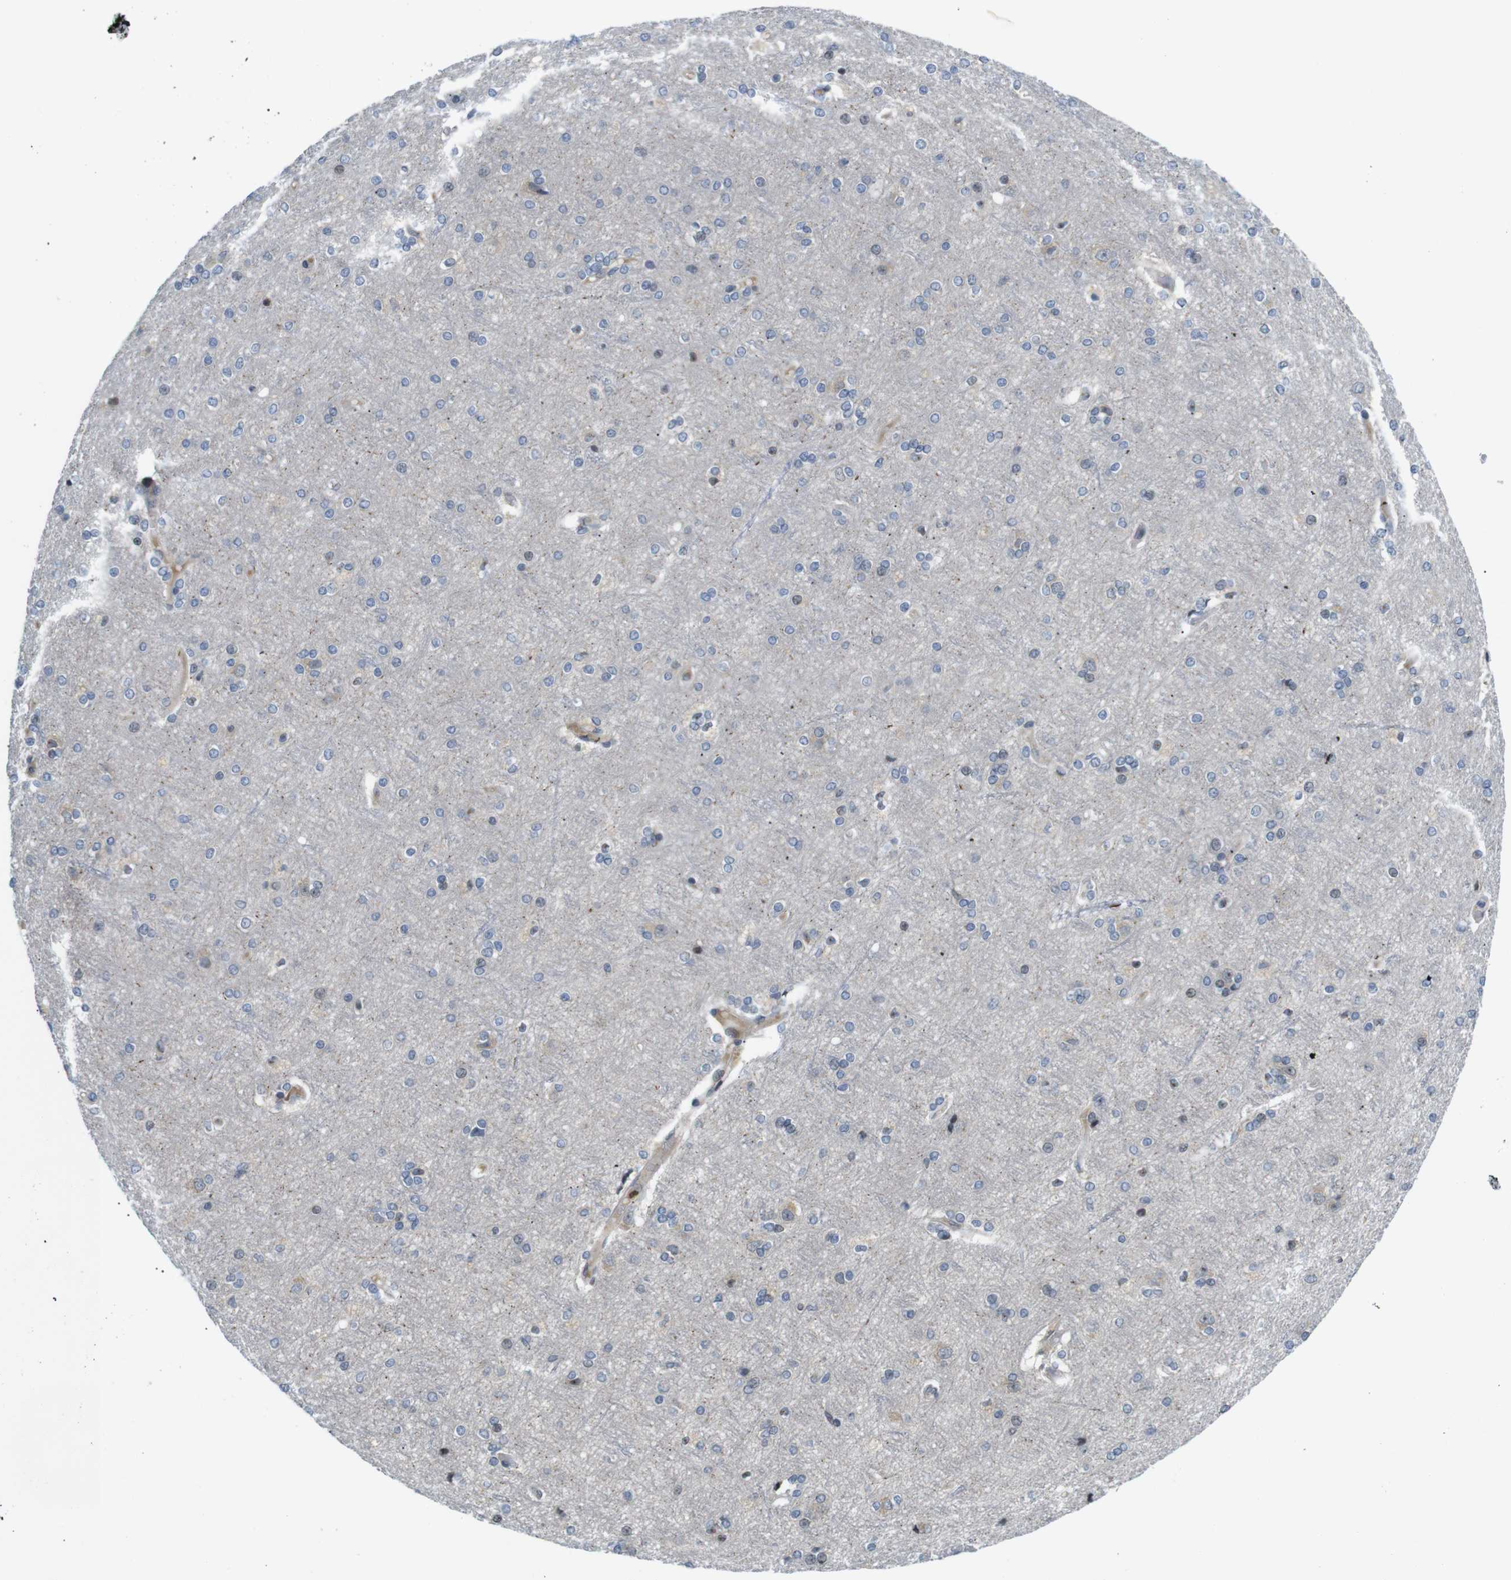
{"staining": {"intensity": "weak", "quantity": "25%-75%", "location": "nuclear"}, "tissue": "cerebral cortex", "cell_type": "Endothelial cells", "image_type": "normal", "snomed": [{"axis": "morphology", "description": "Normal tissue, NOS"}, {"axis": "topography", "description": "Cerebral cortex"}], "caption": "The image displays immunohistochemical staining of unremarkable cerebral cortex. There is weak nuclear expression is seen in approximately 25%-75% of endothelial cells.", "gene": "MBD1", "patient": {"sex": "female", "age": 54}}